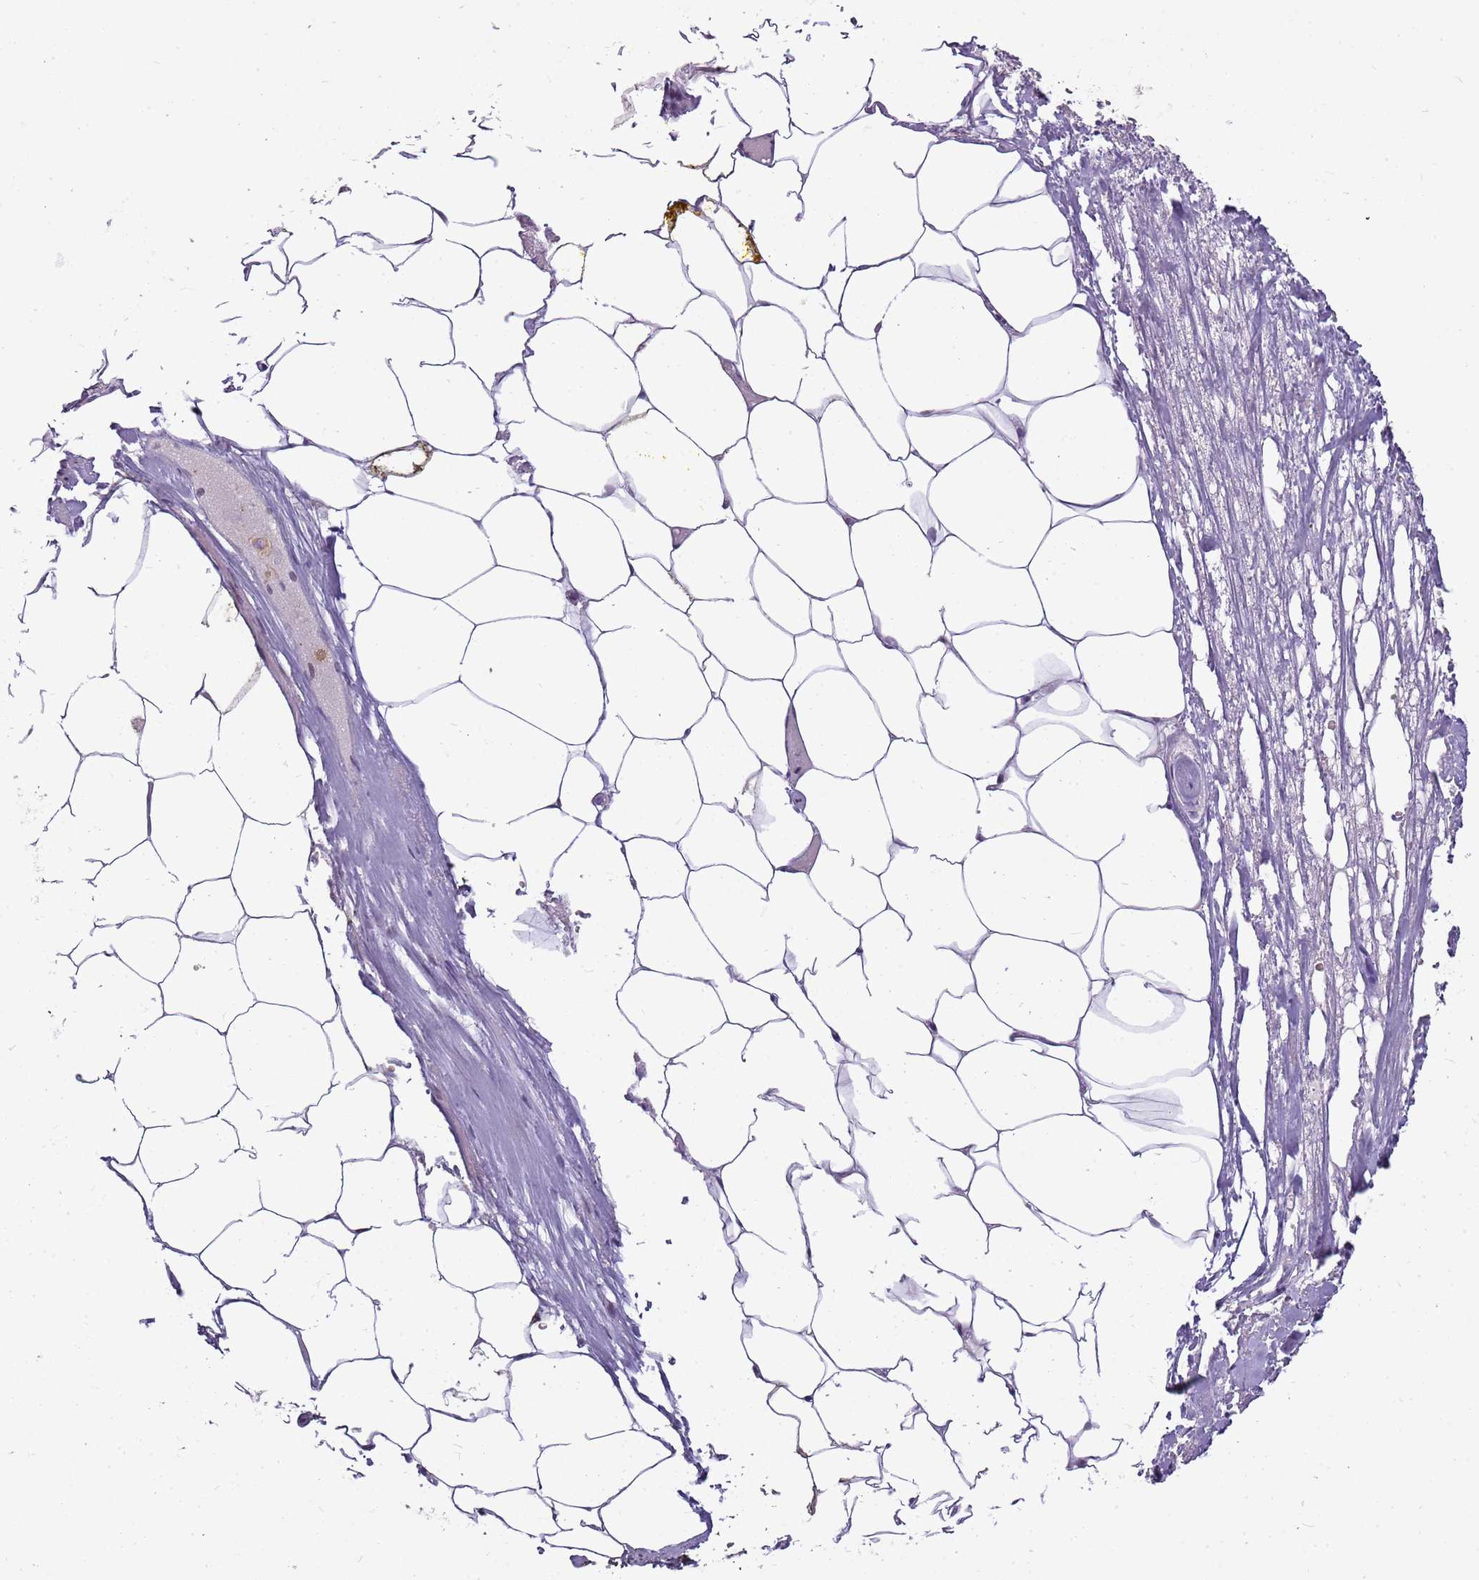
{"staining": {"intensity": "weak", "quantity": ">75%", "location": "cytoplasmic/membranous,nuclear"}, "tissue": "adipose tissue", "cell_type": "Adipocytes", "image_type": "normal", "snomed": [{"axis": "morphology", "description": "Normal tissue, NOS"}, {"axis": "morphology", "description": "Adenocarcinoma, Low grade"}, {"axis": "topography", "description": "Prostate"}, {"axis": "topography", "description": "Peripheral nerve tissue"}], "caption": "This photomicrograph displays immunohistochemistry (IHC) staining of normal human adipose tissue, with low weak cytoplasmic/membranous,nuclear expression in approximately >75% of adipocytes.", "gene": "GSTO2", "patient": {"sex": "male", "age": 63}}